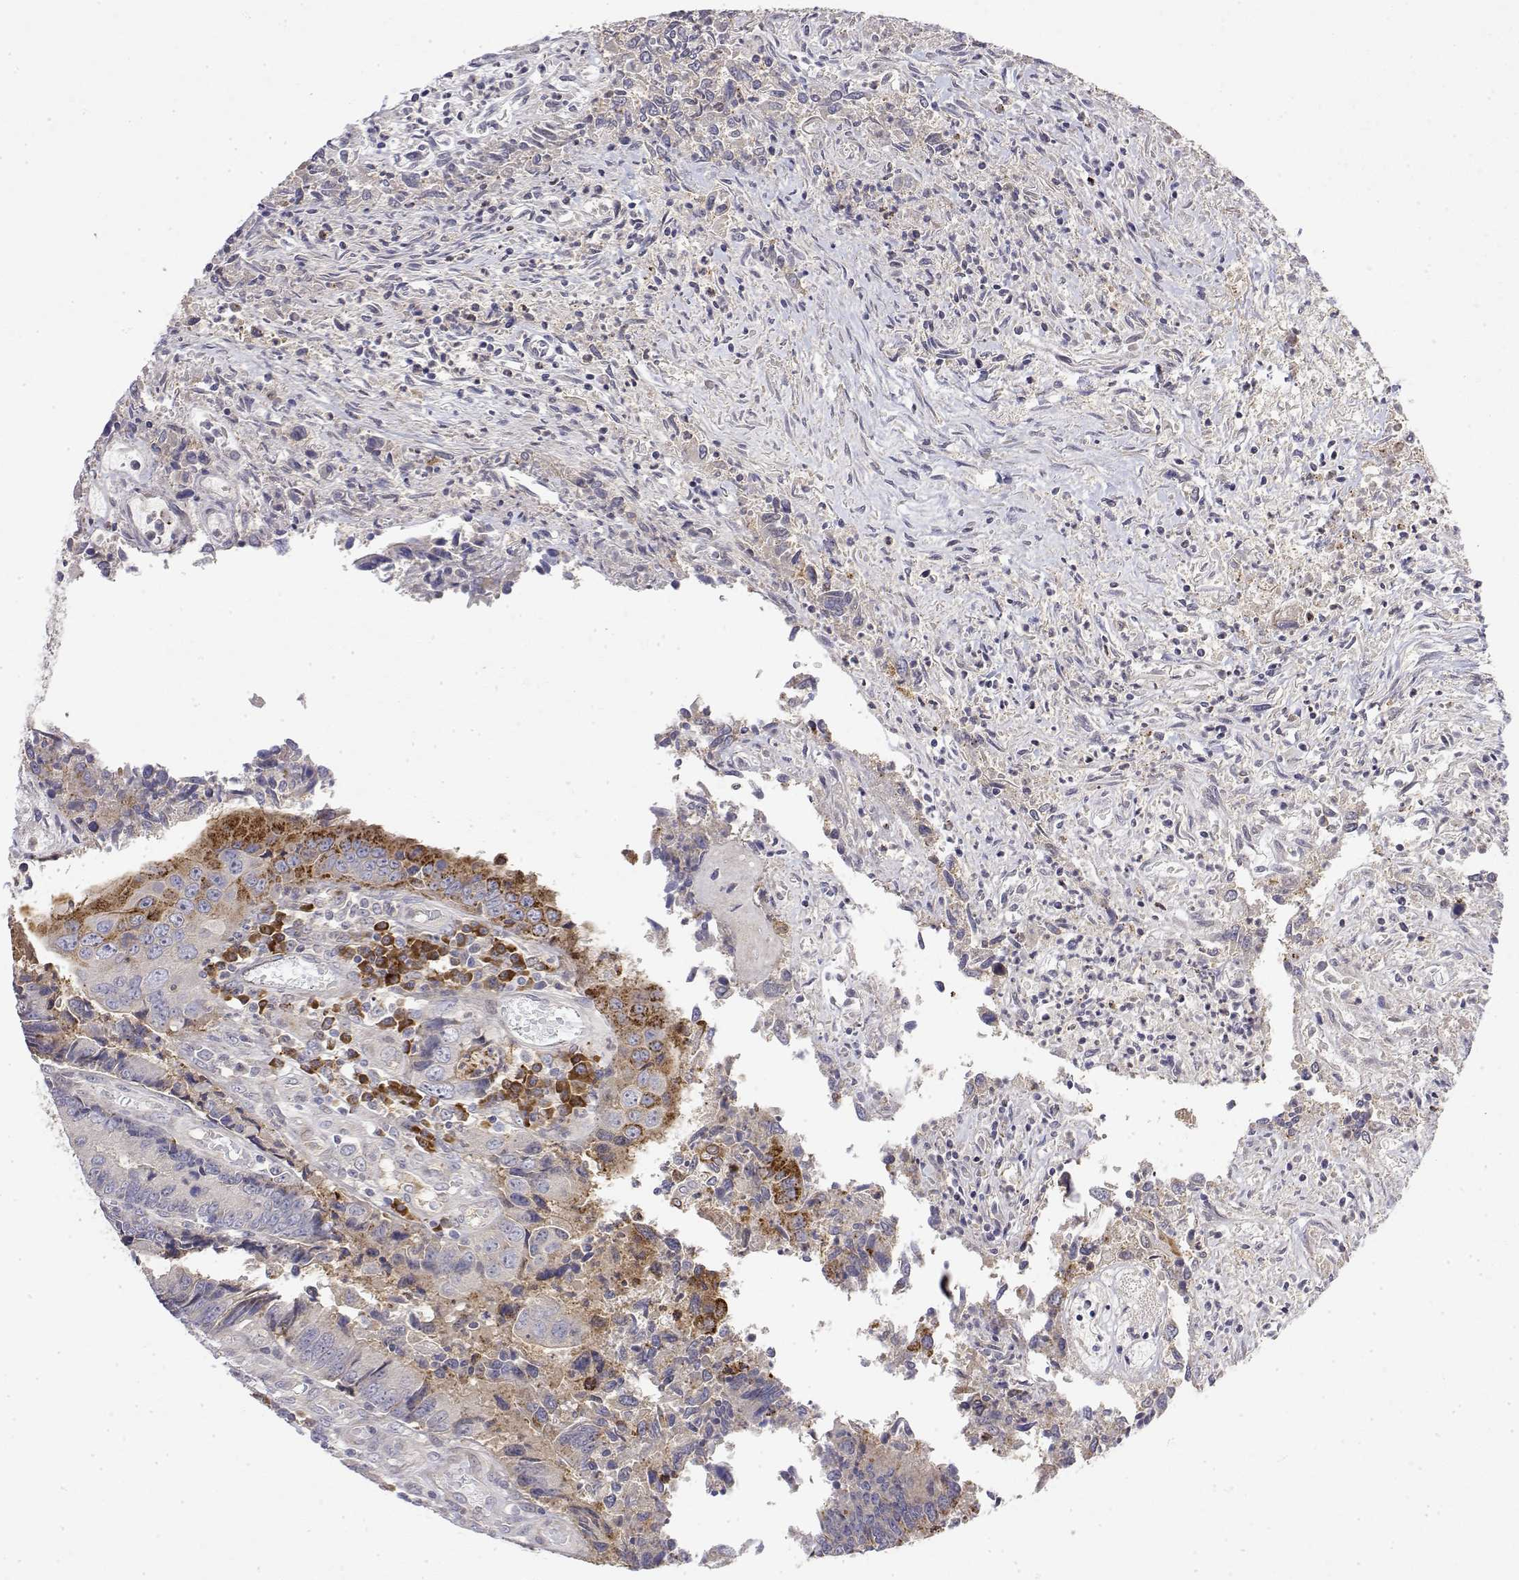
{"staining": {"intensity": "moderate", "quantity": "<25%", "location": "cytoplasmic/membranous"}, "tissue": "colorectal cancer", "cell_type": "Tumor cells", "image_type": "cancer", "snomed": [{"axis": "morphology", "description": "Adenocarcinoma, NOS"}, {"axis": "topography", "description": "Colon"}], "caption": "Immunohistochemistry (IHC) image of neoplastic tissue: adenocarcinoma (colorectal) stained using immunohistochemistry (IHC) demonstrates low levels of moderate protein expression localized specifically in the cytoplasmic/membranous of tumor cells, appearing as a cytoplasmic/membranous brown color.", "gene": "IGFBP4", "patient": {"sex": "female", "age": 67}}